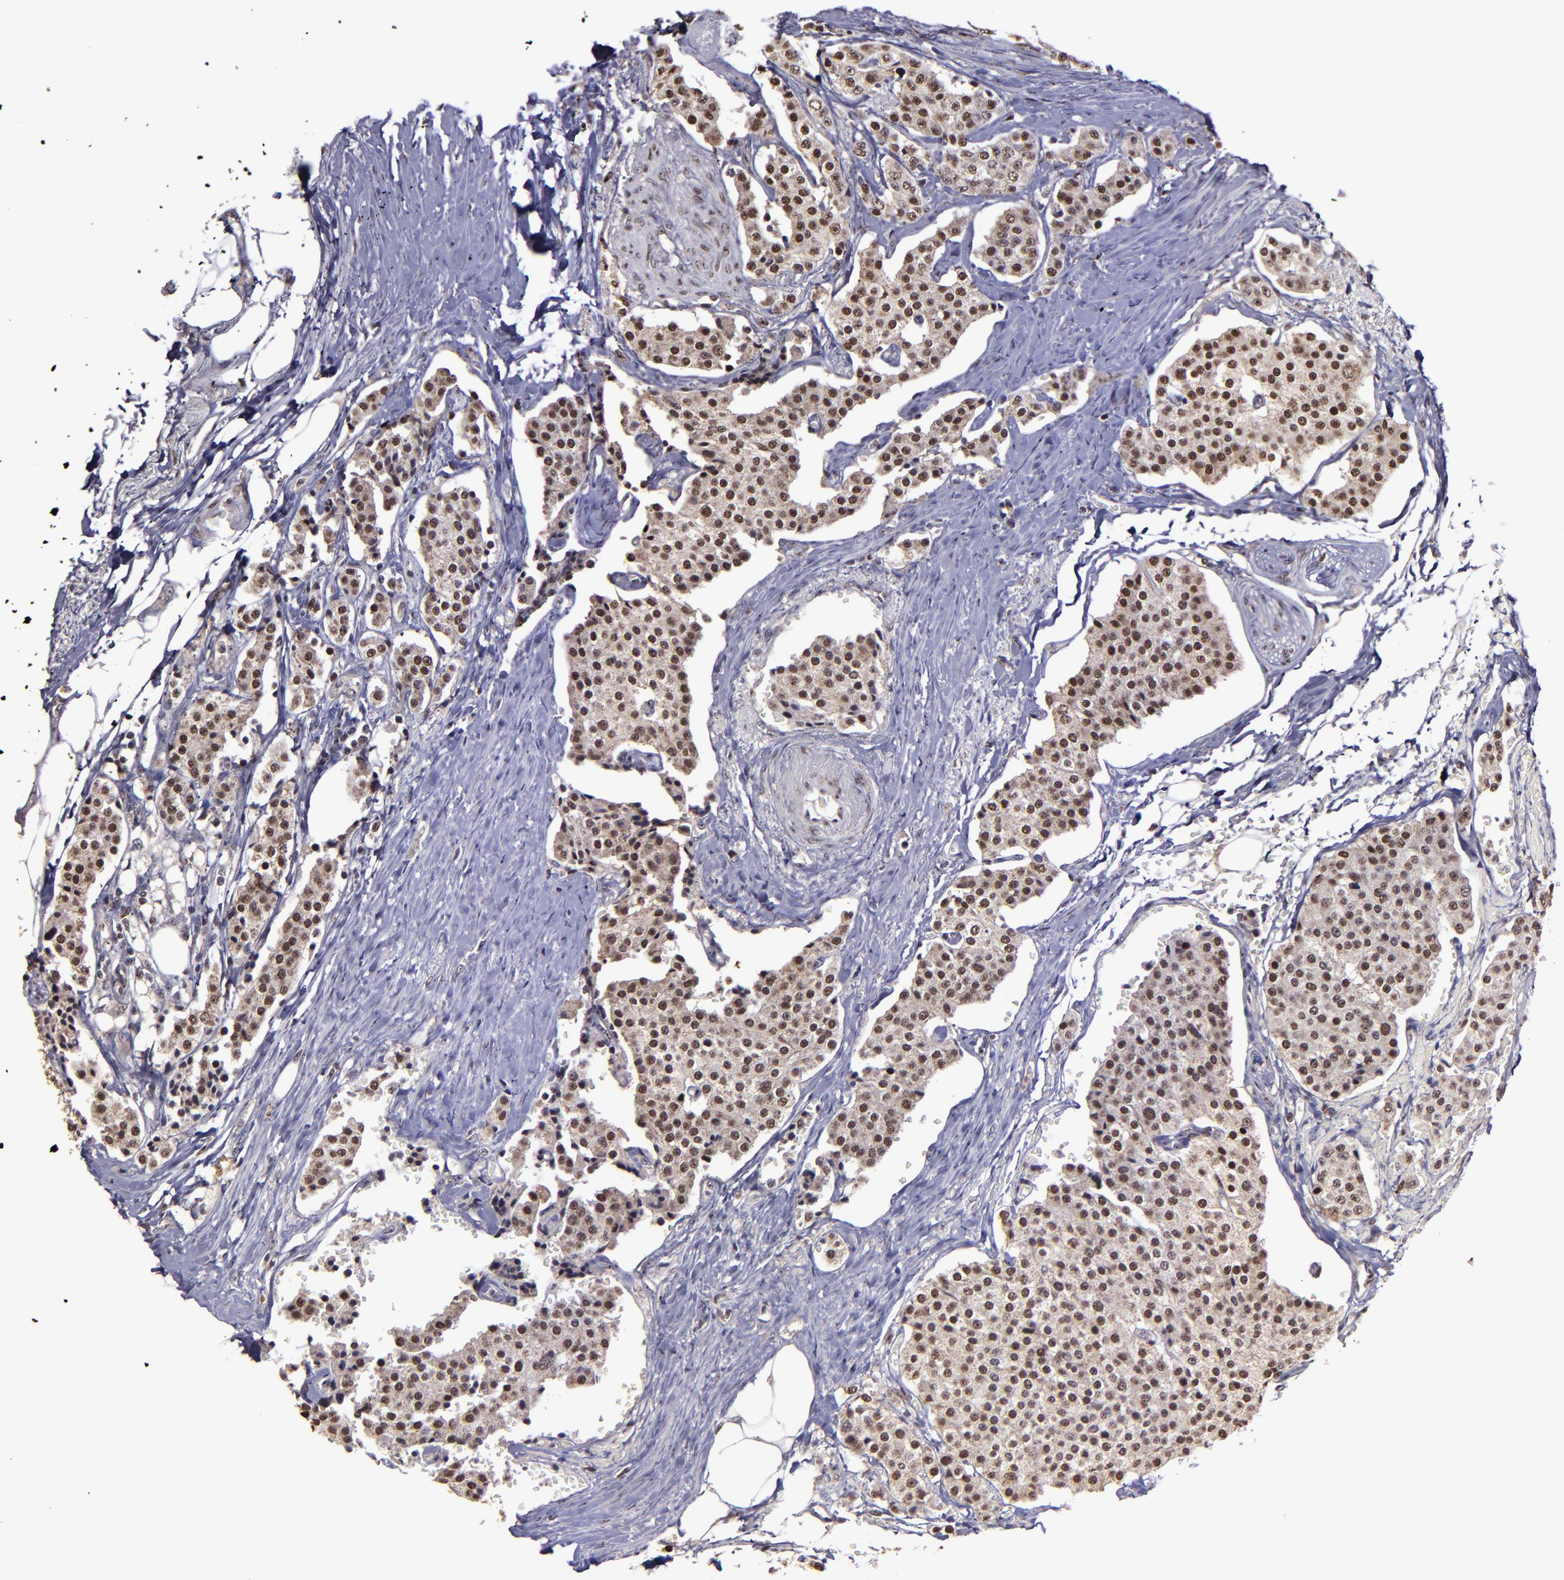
{"staining": {"intensity": "moderate", "quantity": ">75%", "location": "nuclear"}, "tissue": "carcinoid", "cell_type": "Tumor cells", "image_type": "cancer", "snomed": [{"axis": "morphology", "description": "Carcinoid, malignant, NOS"}, {"axis": "topography", "description": "Colon"}], "caption": "The image demonstrates immunohistochemical staining of carcinoid. There is moderate nuclear expression is identified in approximately >75% of tumor cells. Nuclei are stained in blue.", "gene": "CECR2", "patient": {"sex": "female", "age": 61}}